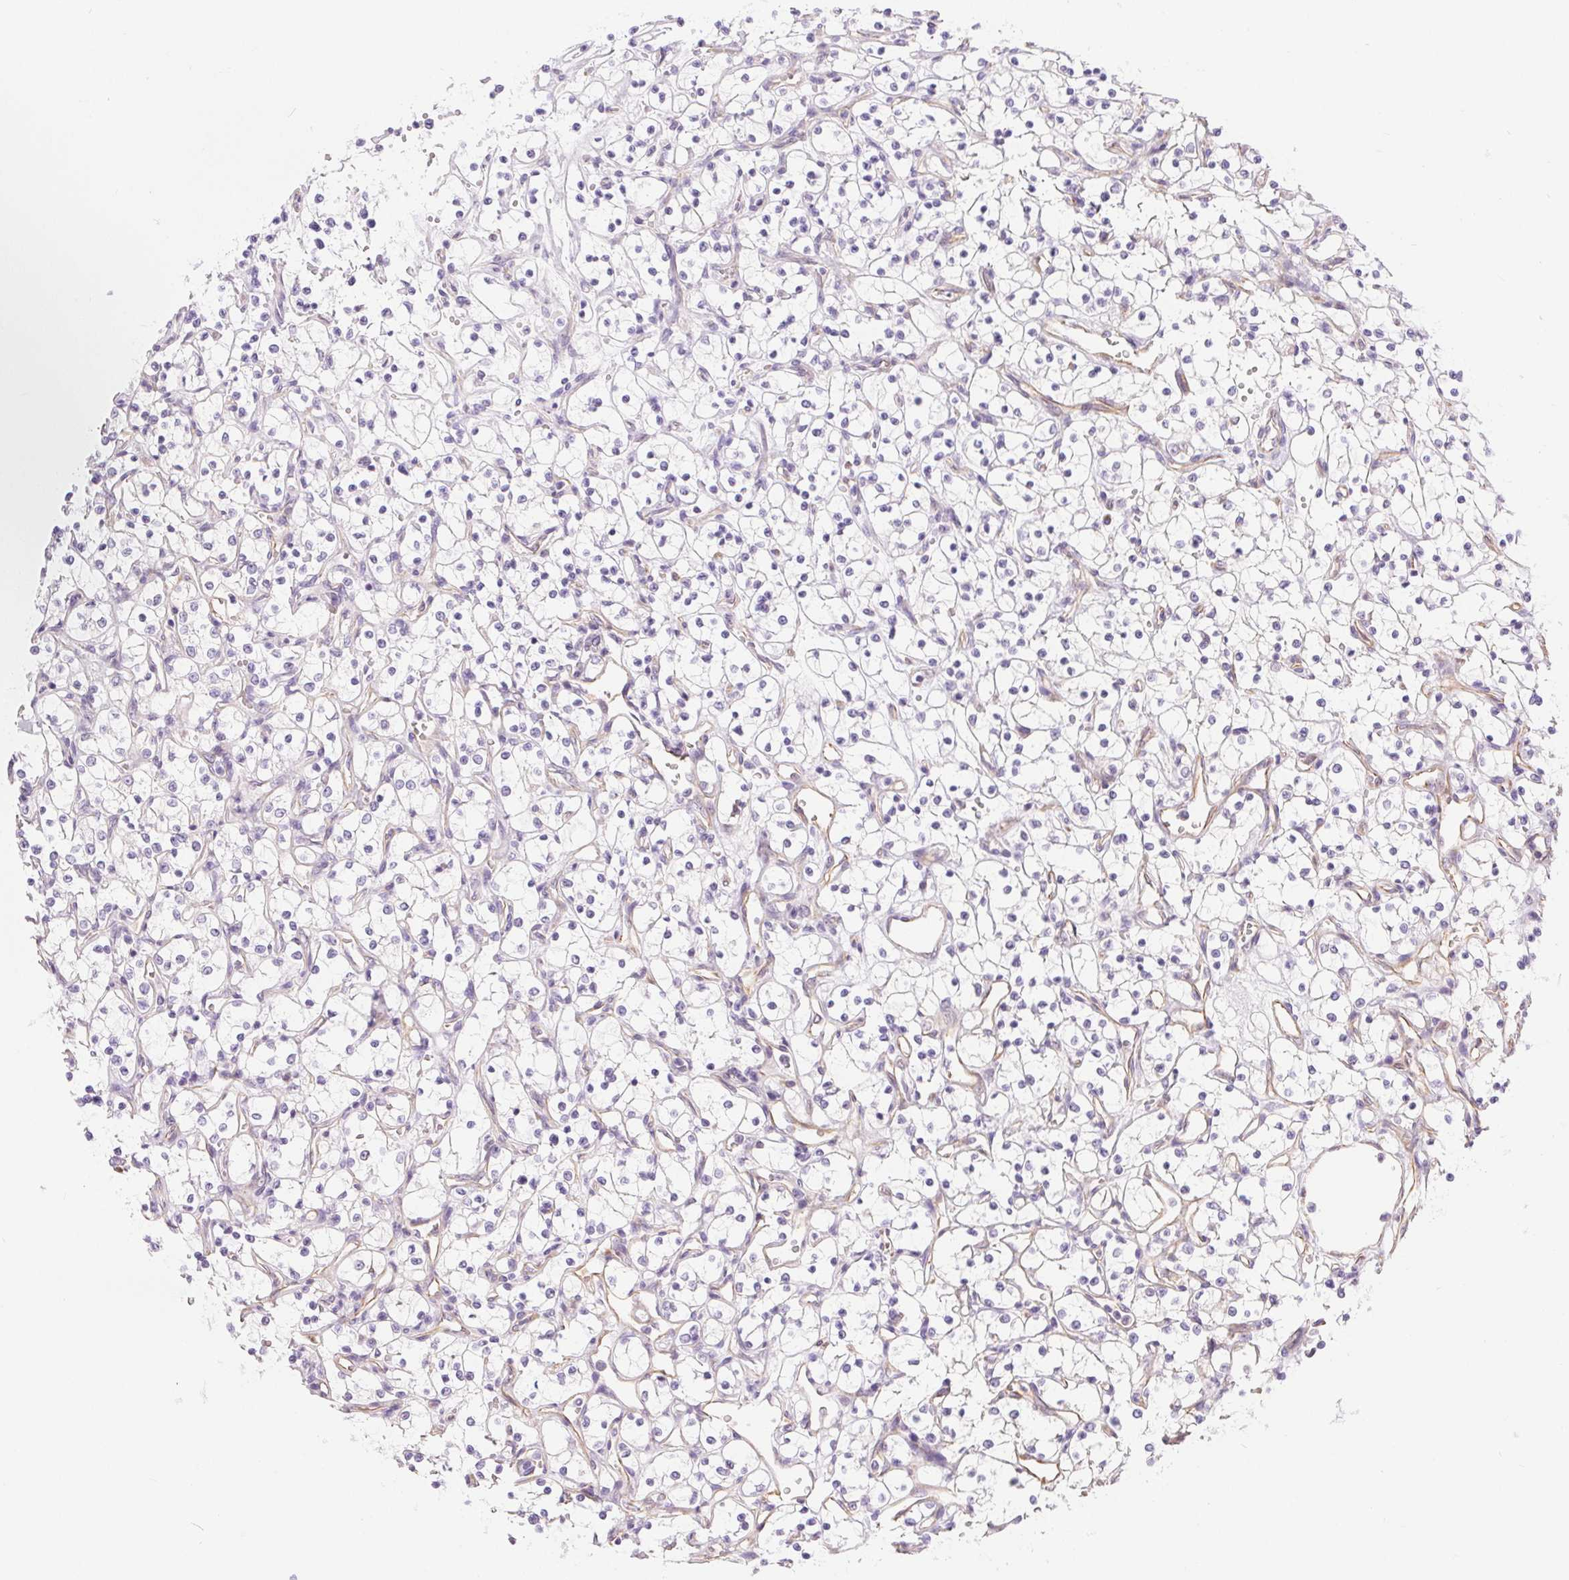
{"staining": {"intensity": "negative", "quantity": "none", "location": "none"}, "tissue": "renal cancer", "cell_type": "Tumor cells", "image_type": "cancer", "snomed": [{"axis": "morphology", "description": "Adenocarcinoma, NOS"}, {"axis": "topography", "description": "Kidney"}], "caption": "DAB immunohistochemical staining of human renal adenocarcinoma exhibits no significant expression in tumor cells.", "gene": "GFAP", "patient": {"sex": "female", "age": 69}}